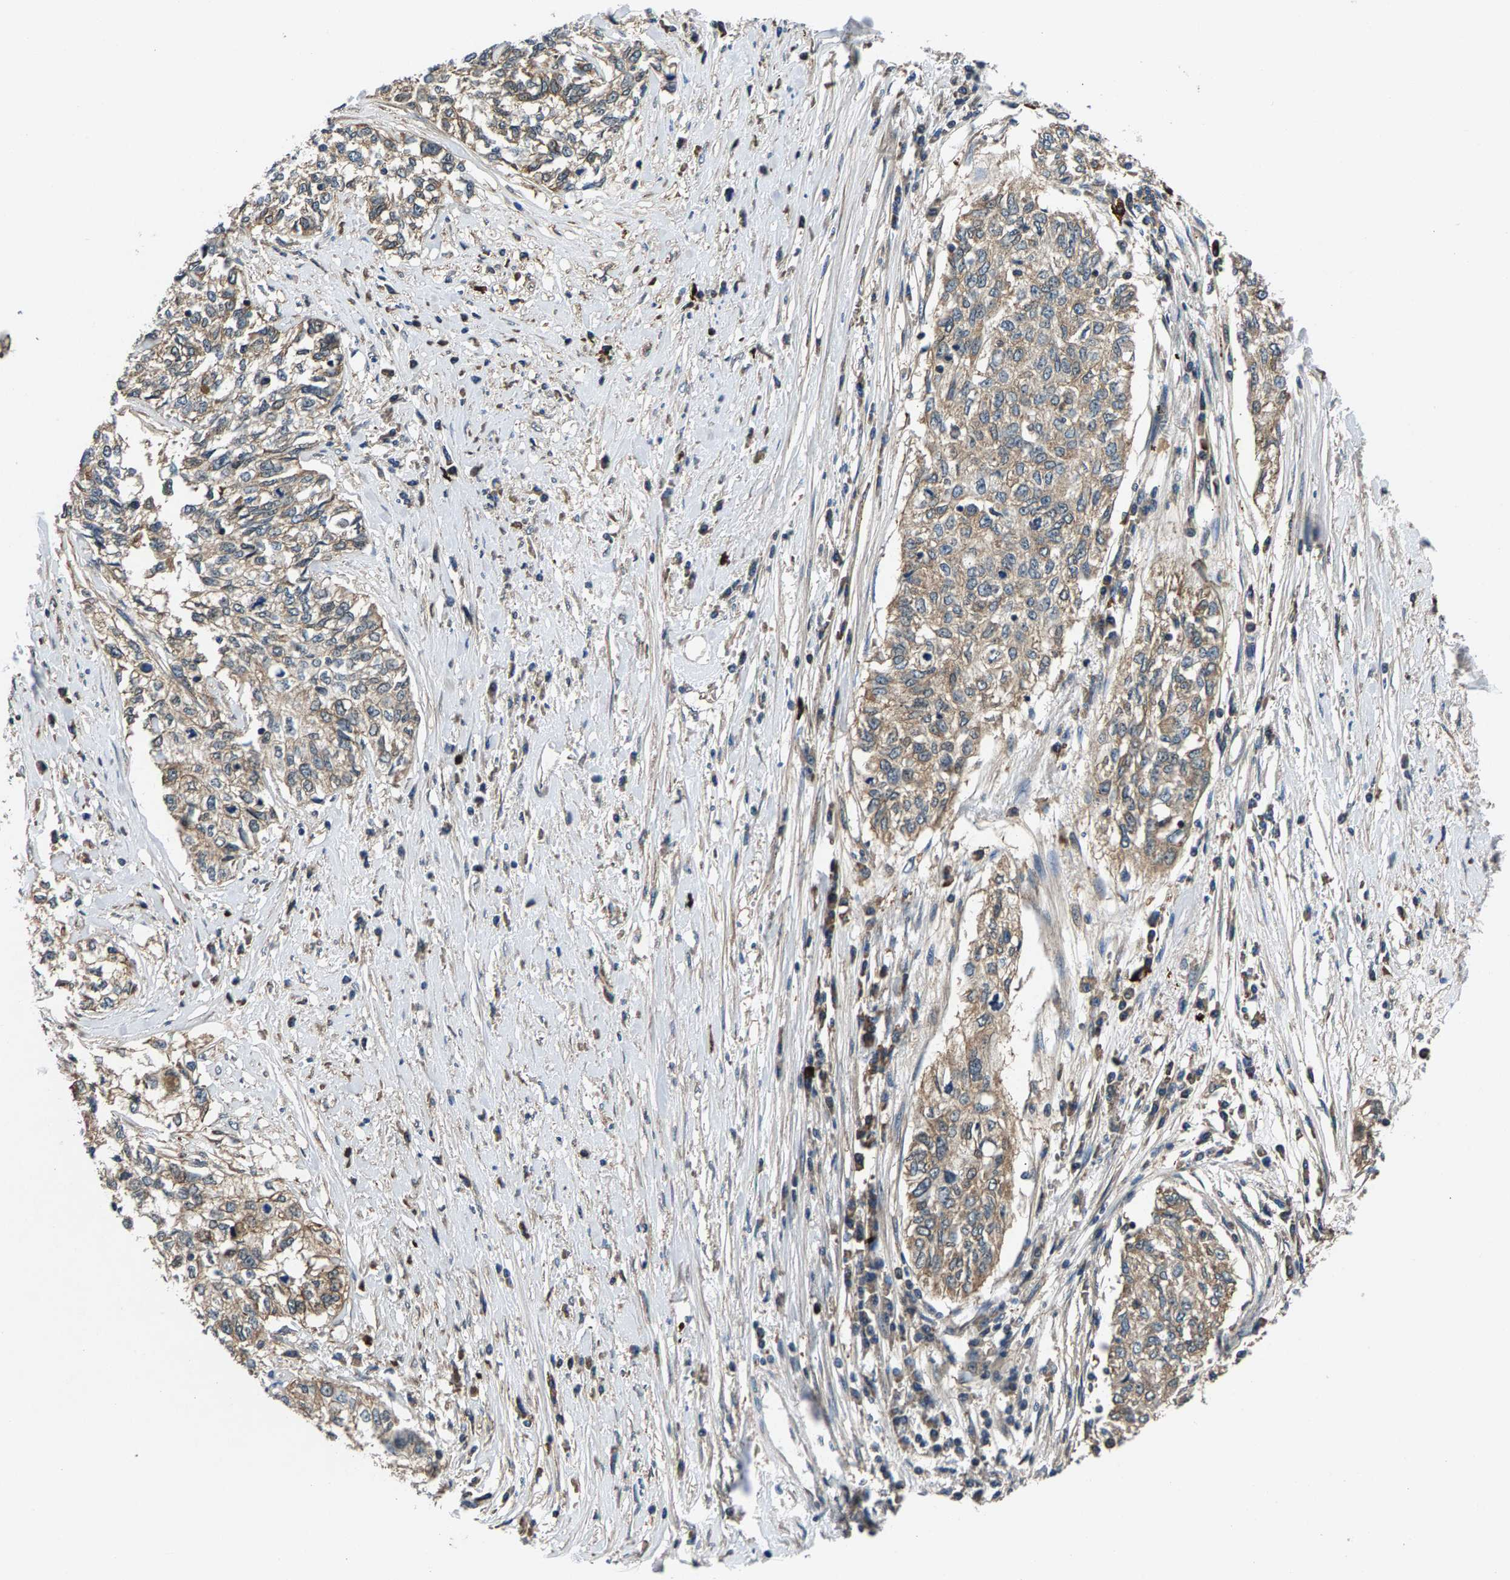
{"staining": {"intensity": "weak", "quantity": ">75%", "location": "cytoplasmic/membranous"}, "tissue": "cervical cancer", "cell_type": "Tumor cells", "image_type": "cancer", "snomed": [{"axis": "morphology", "description": "Squamous cell carcinoma, NOS"}, {"axis": "topography", "description": "Cervix"}], "caption": "A micrograph of human cervical squamous cell carcinoma stained for a protein reveals weak cytoplasmic/membranous brown staining in tumor cells.", "gene": "FAM78A", "patient": {"sex": "female", "age": 57}}